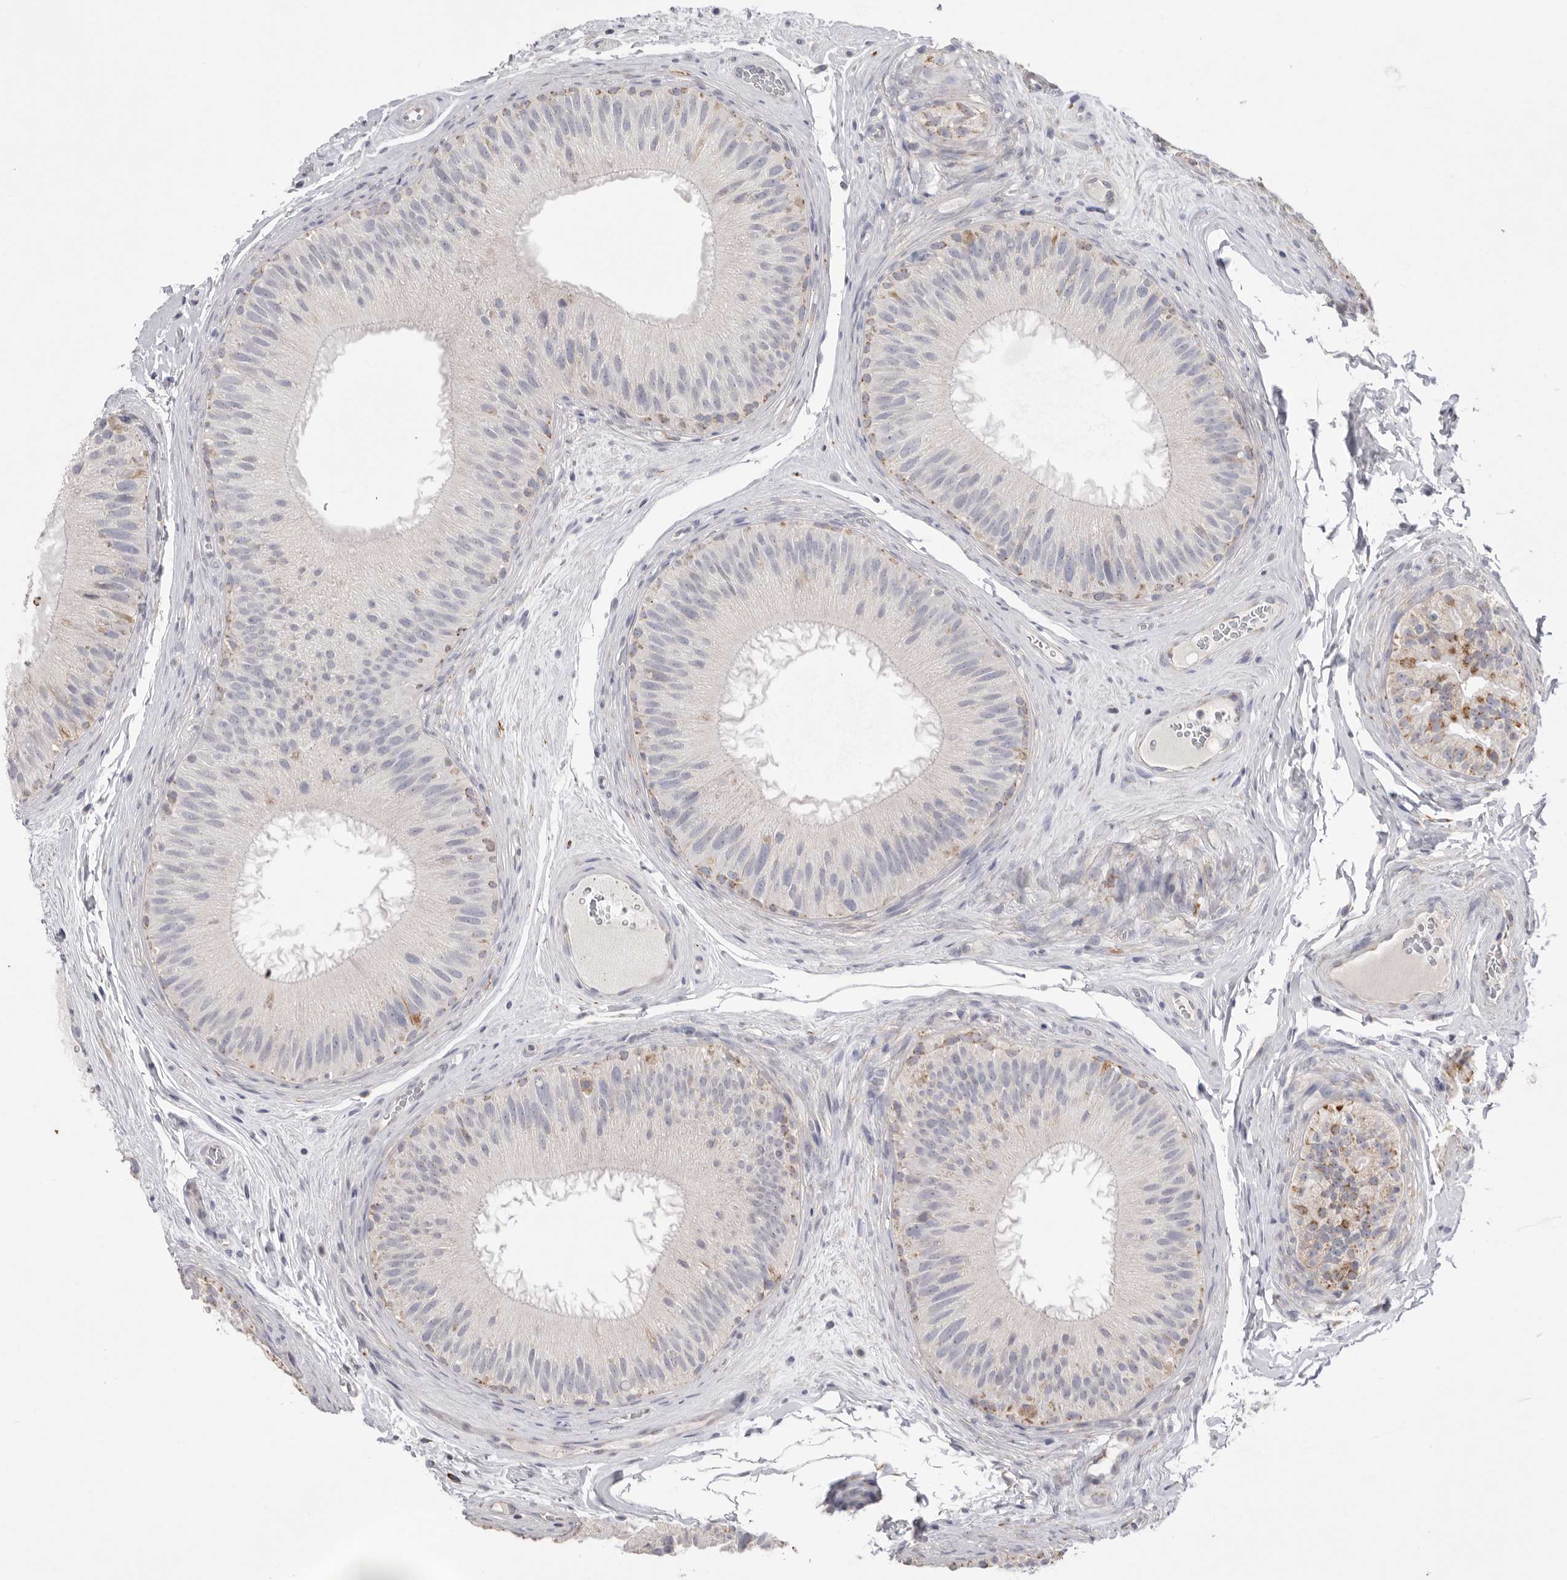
{"staining": {"intensity": "moderate", "quantity": "25%-75%", "location": "cytoplasmic/membranous"}, "tissue": "epididymis", "cell_type": "Glandular cells", "image_type": "normal", "snomed": [{"axis": "morphology", "description": "Normal tissue, NOS"}, {"axis": "topography", "description": "Epididymis"}], "caption": "DAB immunohistochemical staining of benign human epididymis shows moderate cytoplasmic/membranous protein positivity in approximately 25%-75% of glandular cells.", "gene": "VDAC3", "patient": {"sex": "male", "age": 45}}